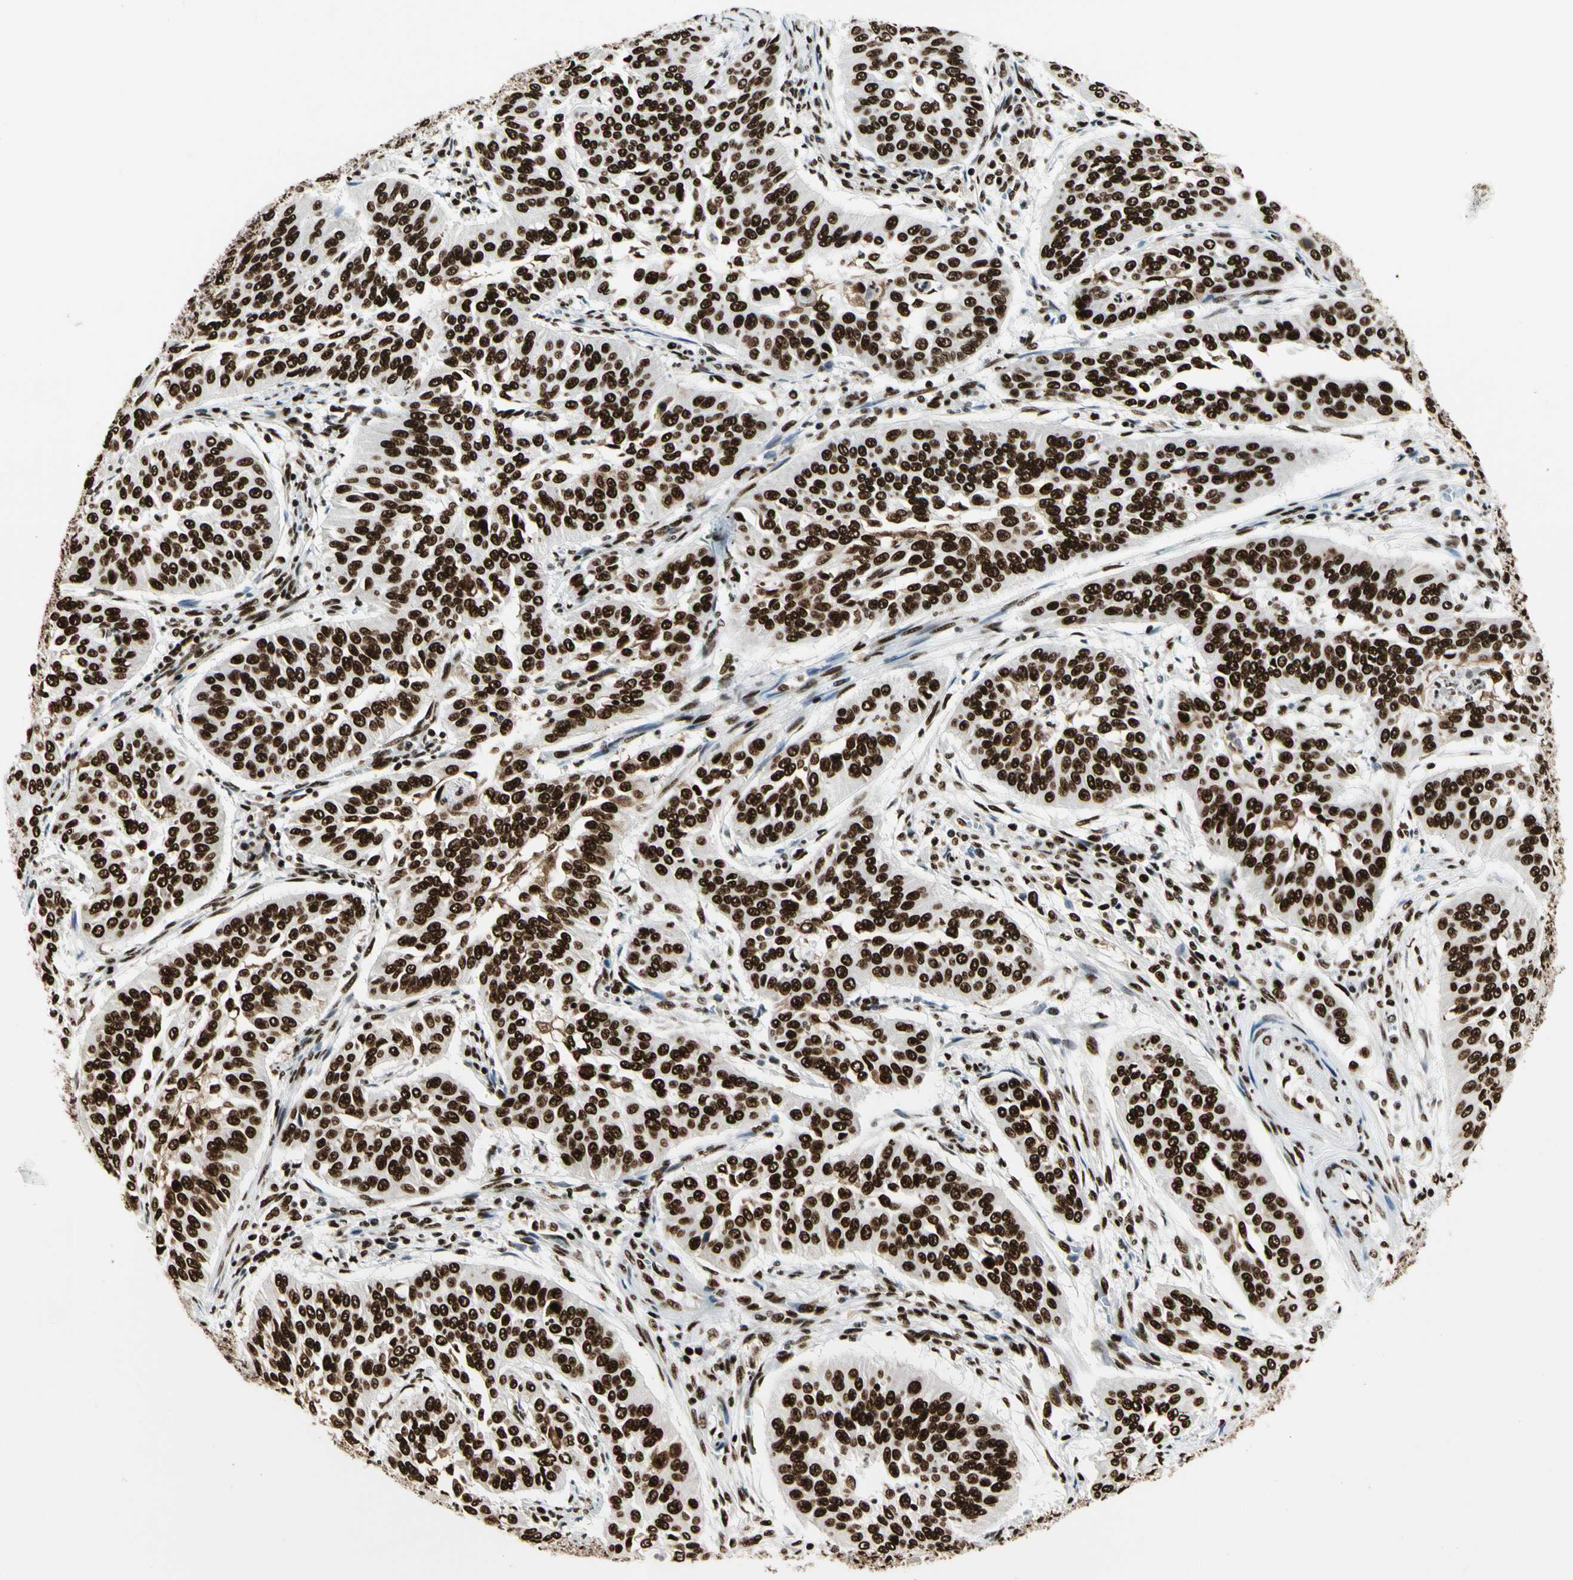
{"staining": {"intensity": "strong", "quantity": ">75%", "location": "nuclear"}, "tissue": "cervical cancer", "cell_type": "Tumor cells", "image_type": "cancer", "snomed": [{"axis": "morphology", "description": "Normal tissue, NOS"}, {"axis": "morphology", "description": "Squamous cell carcinoma, NOS"}, {"axis": "topography", "description": "Cervix"}], "caption": "Protein staining reveals strong nuclear positivity in approximately >75% of tumor cells in squamous cell carcinoma (cervical). The staining was performed using DAB, with brown indicating positive protein expression. Nuclei are stained blue with hematoxylin.", "gene": "CCAR1", "patient": {"sex": "female", "age": 39}}